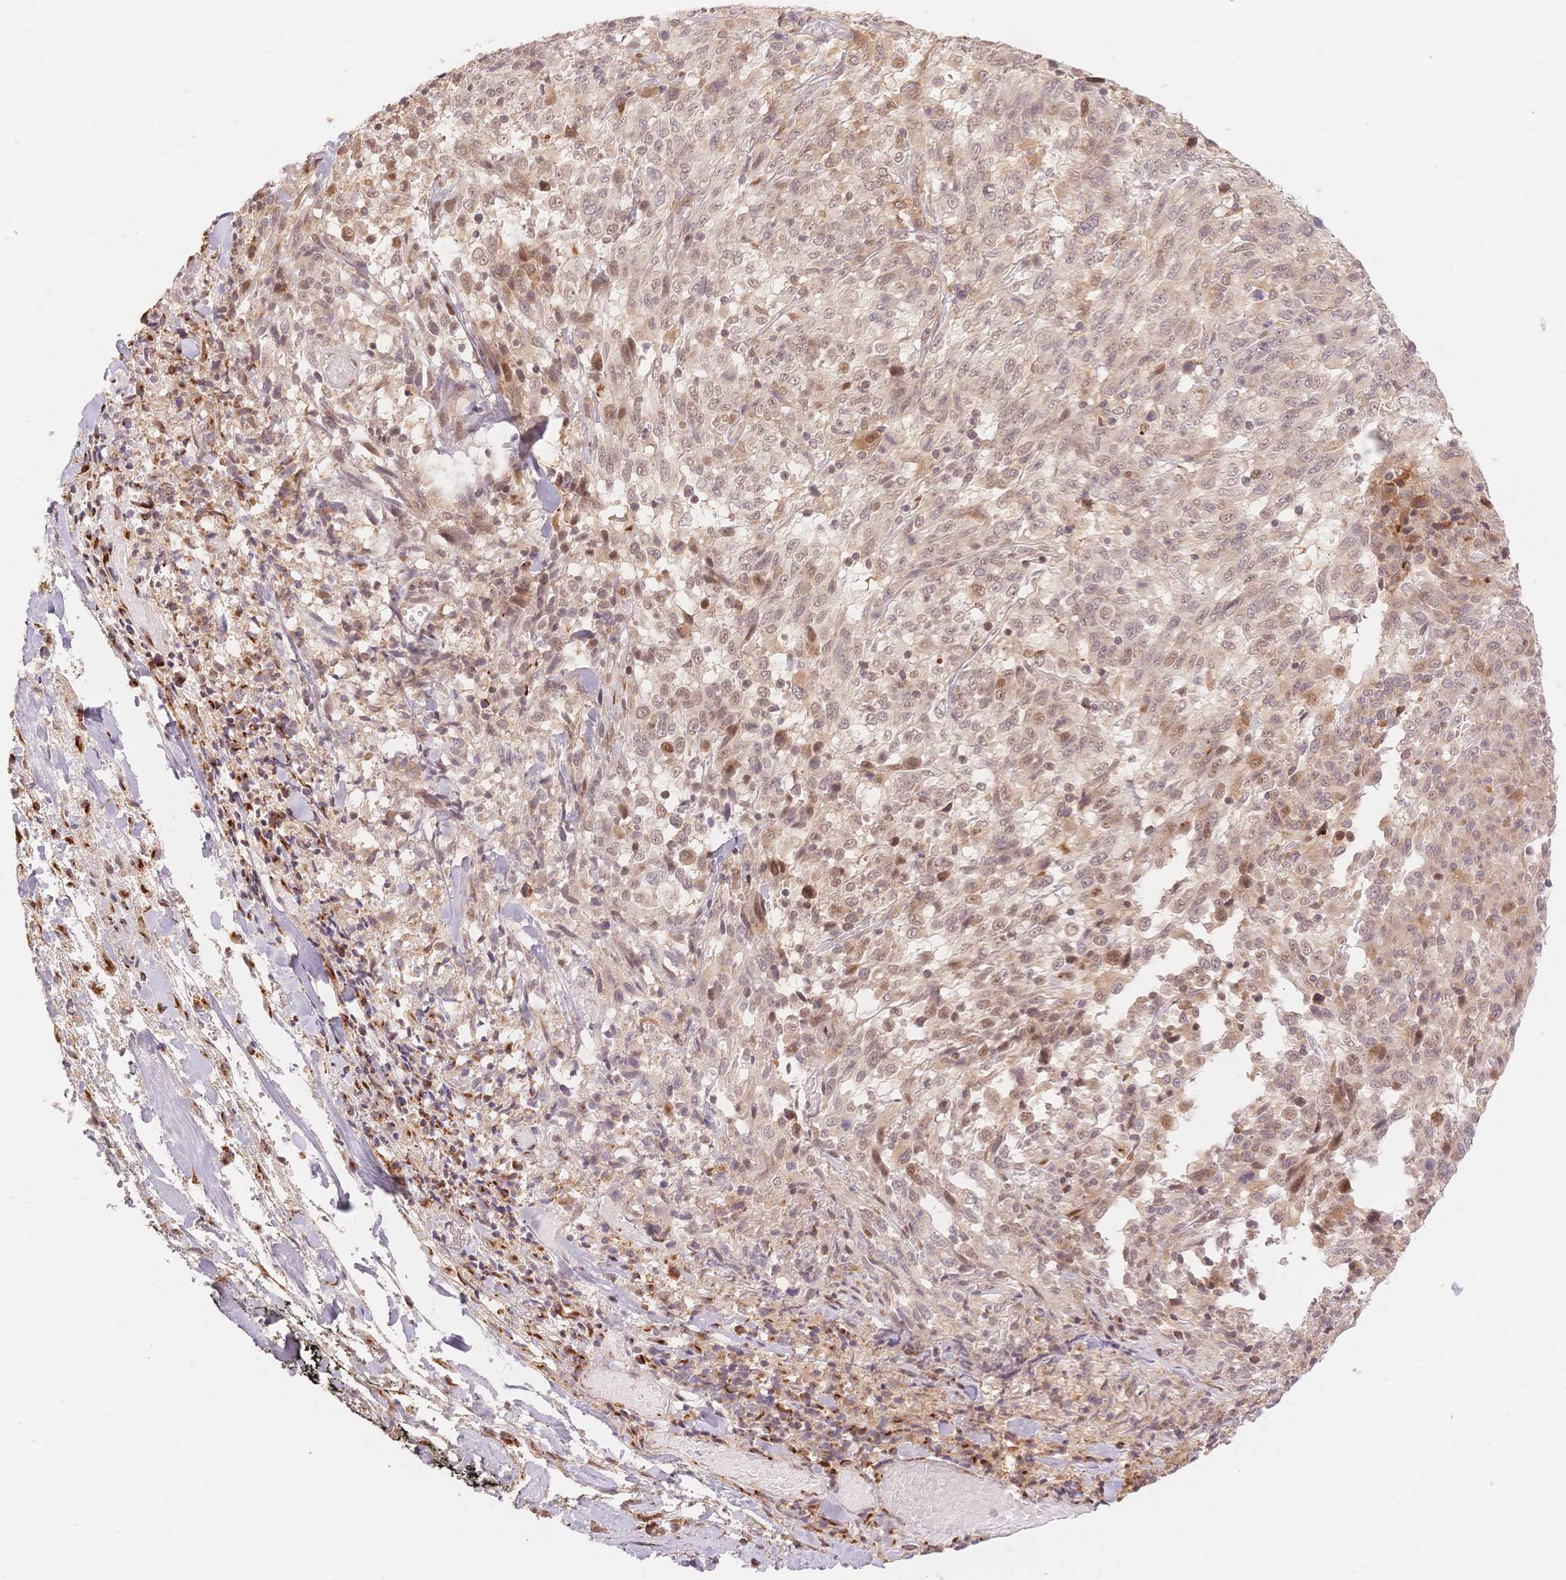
{"staining": {"intensity": "weak", "quantity": "<25%", "location": "nuclear"}, "tissue": "melanoma", "cell_type": "Tumor cells", "image_type": "cancer", "snomed": [{"axis": "morphology", "description": "Malignant melanoma, NOS"}, {"axis": "topography", "description": "Skin"}], "caption": "Immunohistochemistry image of melanoma stained for a protein (brown), which displays no positivity in tumor cells. (DAB (3,3'-diaminobenzidine) immunohistochemistry with hematoxylin counter stain).", "gene": "STK39", "patient": {"sex": "female", "age": 91}}